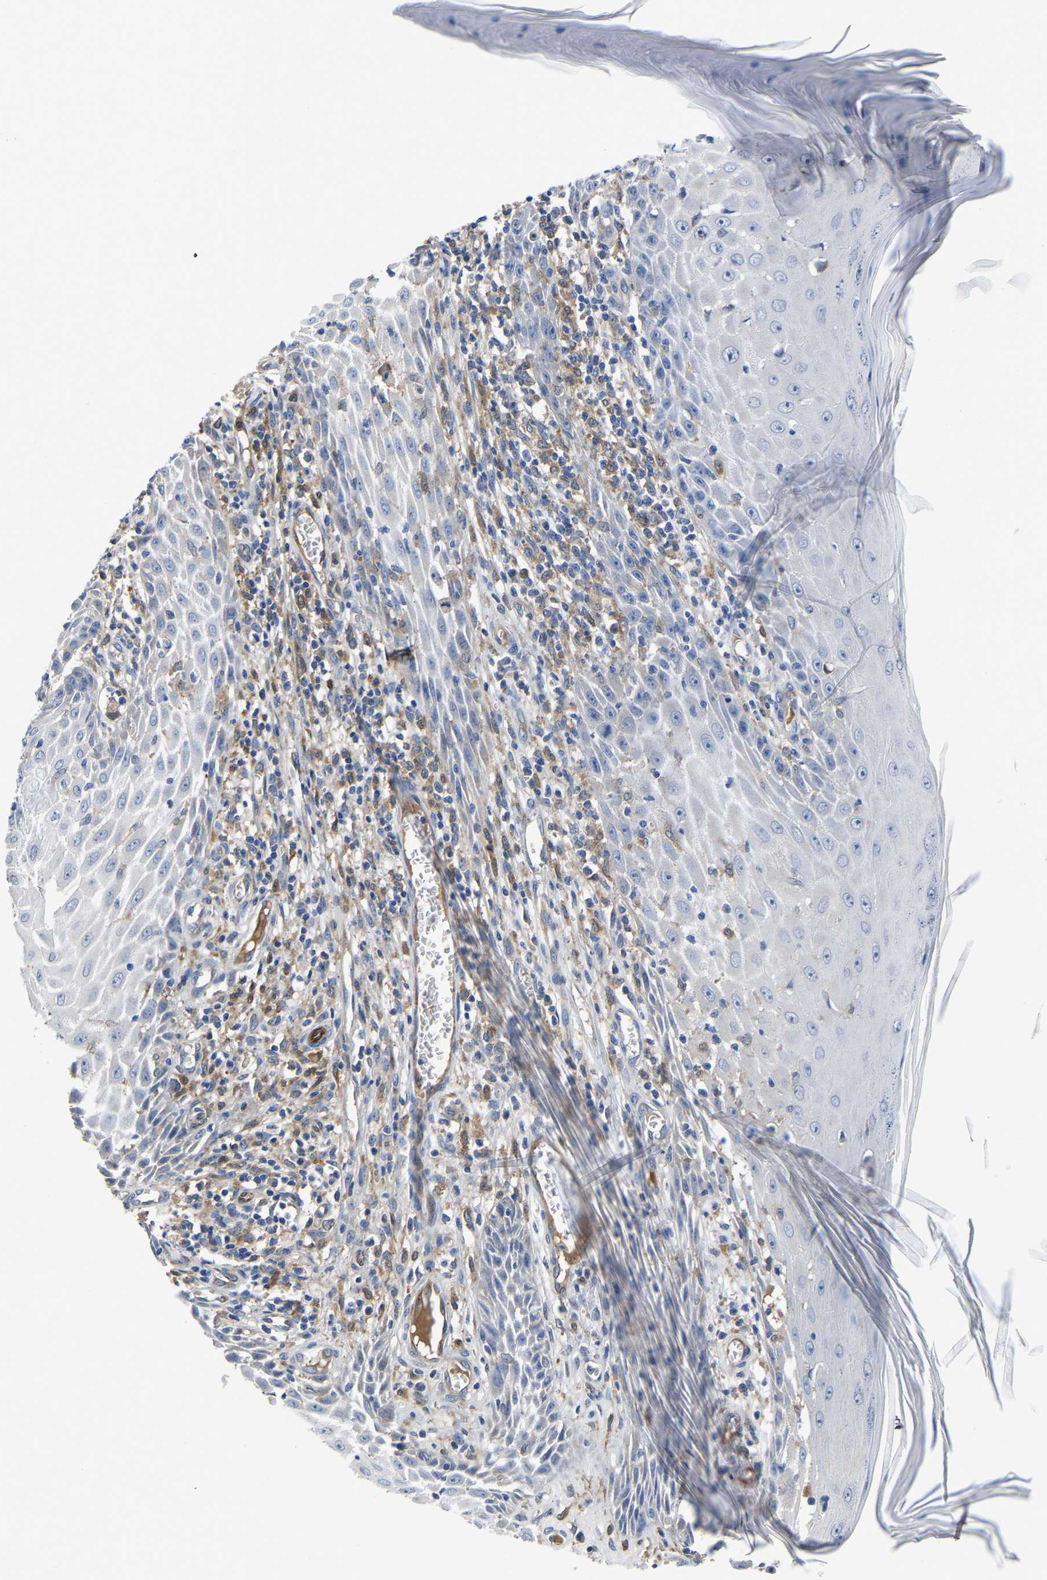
{"staining": {"intensity": "negative", "quantity": "none", "location": "none"}, "tissue": "skin cancer", "cell_type": "Tumor cells", "image_type": "cancer", "snomed": [{"axis": "morphology", "description": "Squamous cell carcinoma, NOS"}, {"axis": "topography", "description": "Skin"}], "caption": "Skin squamous cell carcinoma stained for a protein using immunohistochemistry shows no positivity tumor cells.", "gene": "ATG2B", "patient": {"sex": "female", "age": 73}}